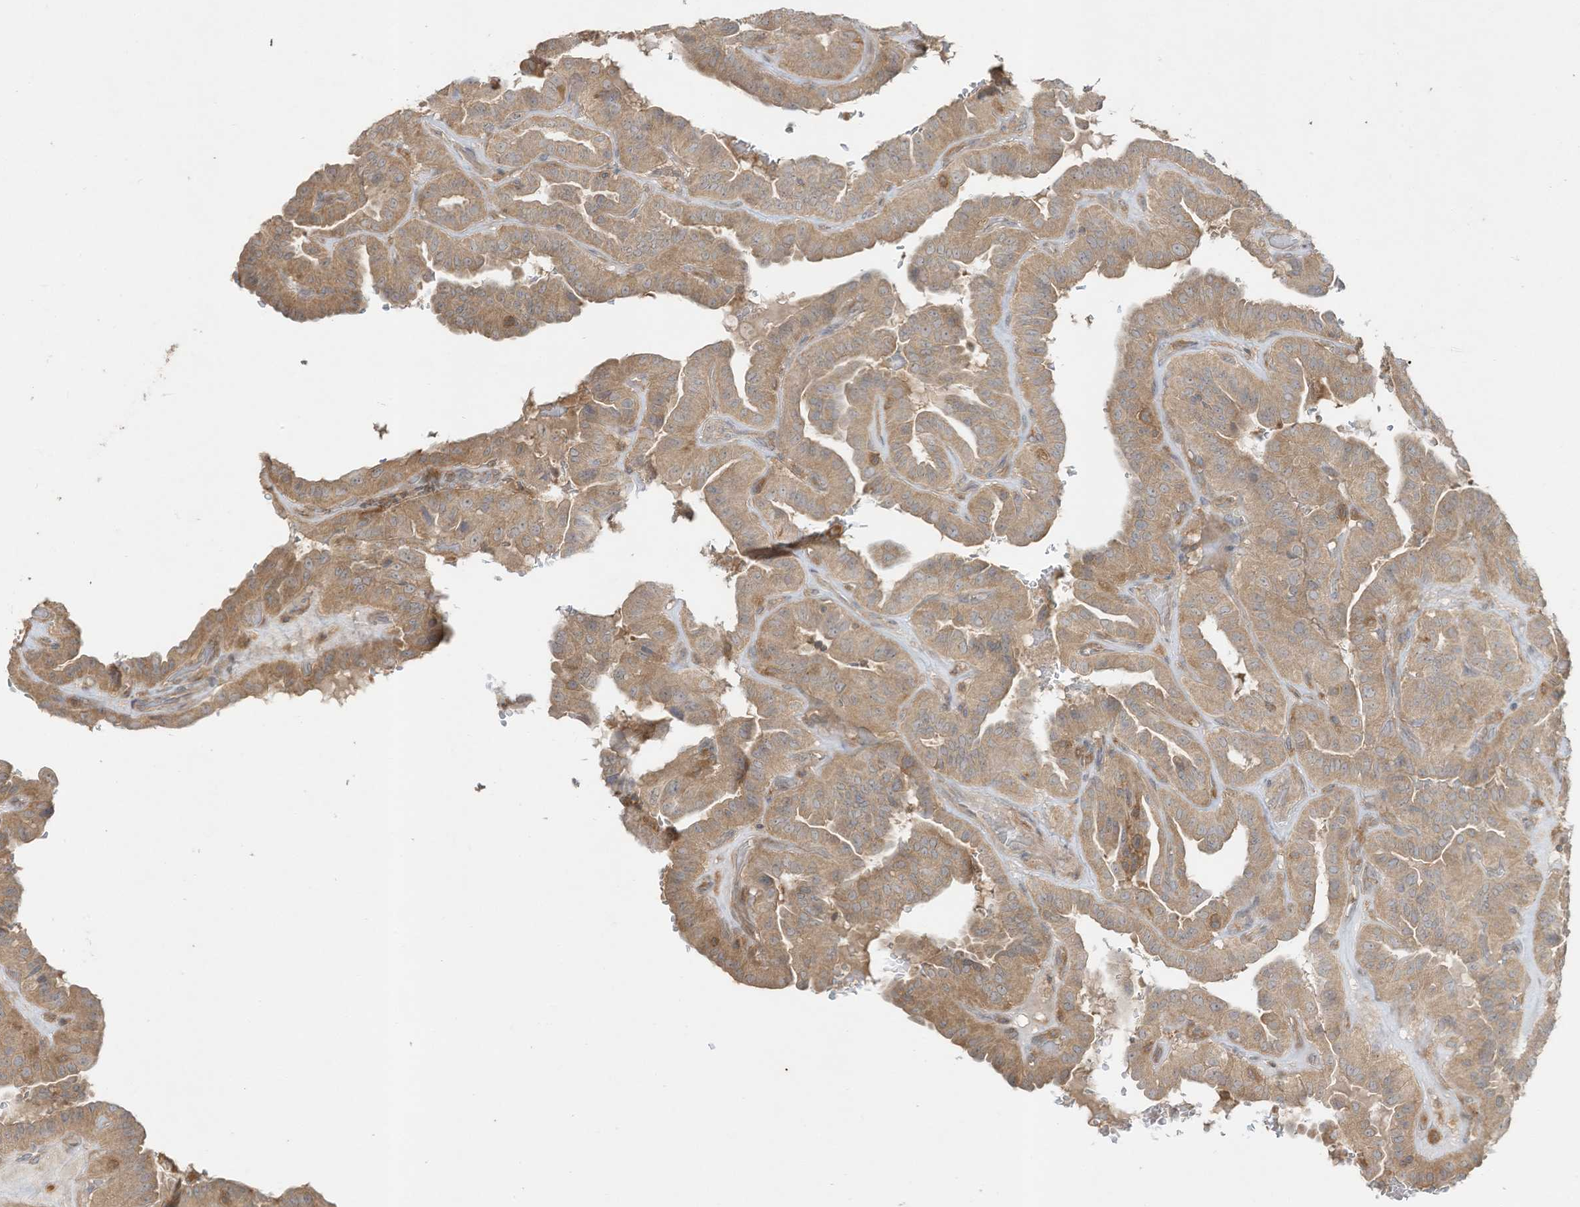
{"staining": {"intensity": "moderate", "quantity": ">75%", "location": "cytoplasmic/membranous"}, "tissue": "thyroid cancer", "cell_type": "Tumor cells", "image_type": "cancer", "snomed": [{"axis": "morphology", "description": "Papillary adenocarcinoma, NOS"}, {"axis": "topography", "description": "Thyroid gland"}], "caption": "Immunohistochemistry of thyroid cancer (papillary adenocarcinoma) shows medium levels of moderate cytoplasmic/membranous expression in about >75% of tumor cells.", "gene": "LDAH", "patient": {"sex": "male", "age": 77}}